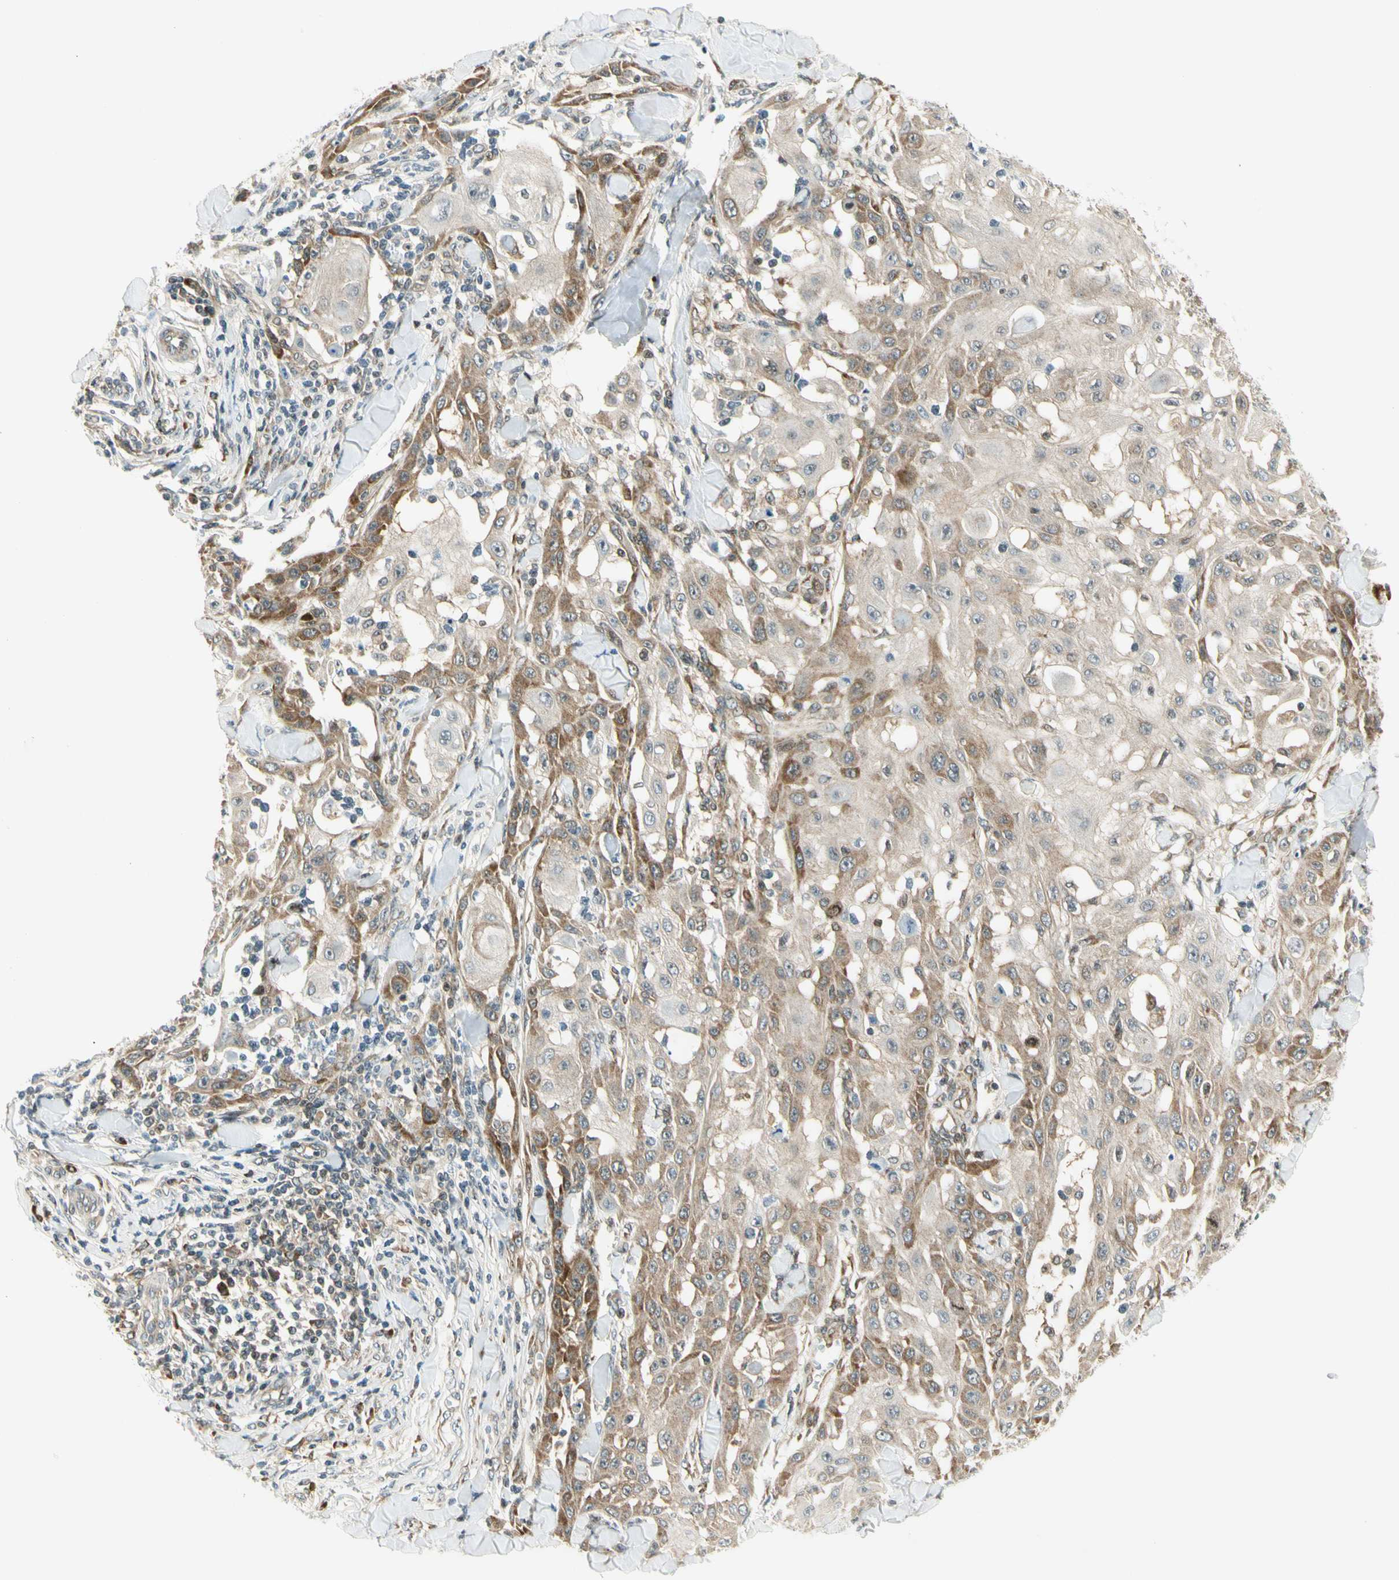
{"staining": {"intensity": "moderate", "quantity": ">75%", "location": "cytoplasmic/membranous"}, "tissue": "skin cancer", "cell_type": "Tumor cells", "image_type": "cancer", "snomed": [{"axis": "morphology", "description": "Squamous cell carcinoma, NOS"}, {"axis": "topography", "description": "Skin"}], "caption": "Brown immunohistochemical staining in human squamous cell carcinoma (skin) reveals moderate cytoplasmic/membranous positivity in about >75% of tumor cells. (DAB IHC, brown staining for protein, blue staining for nuclei).", "gene": "TPT1", "patient": {"sex": "male", "age": 24}}